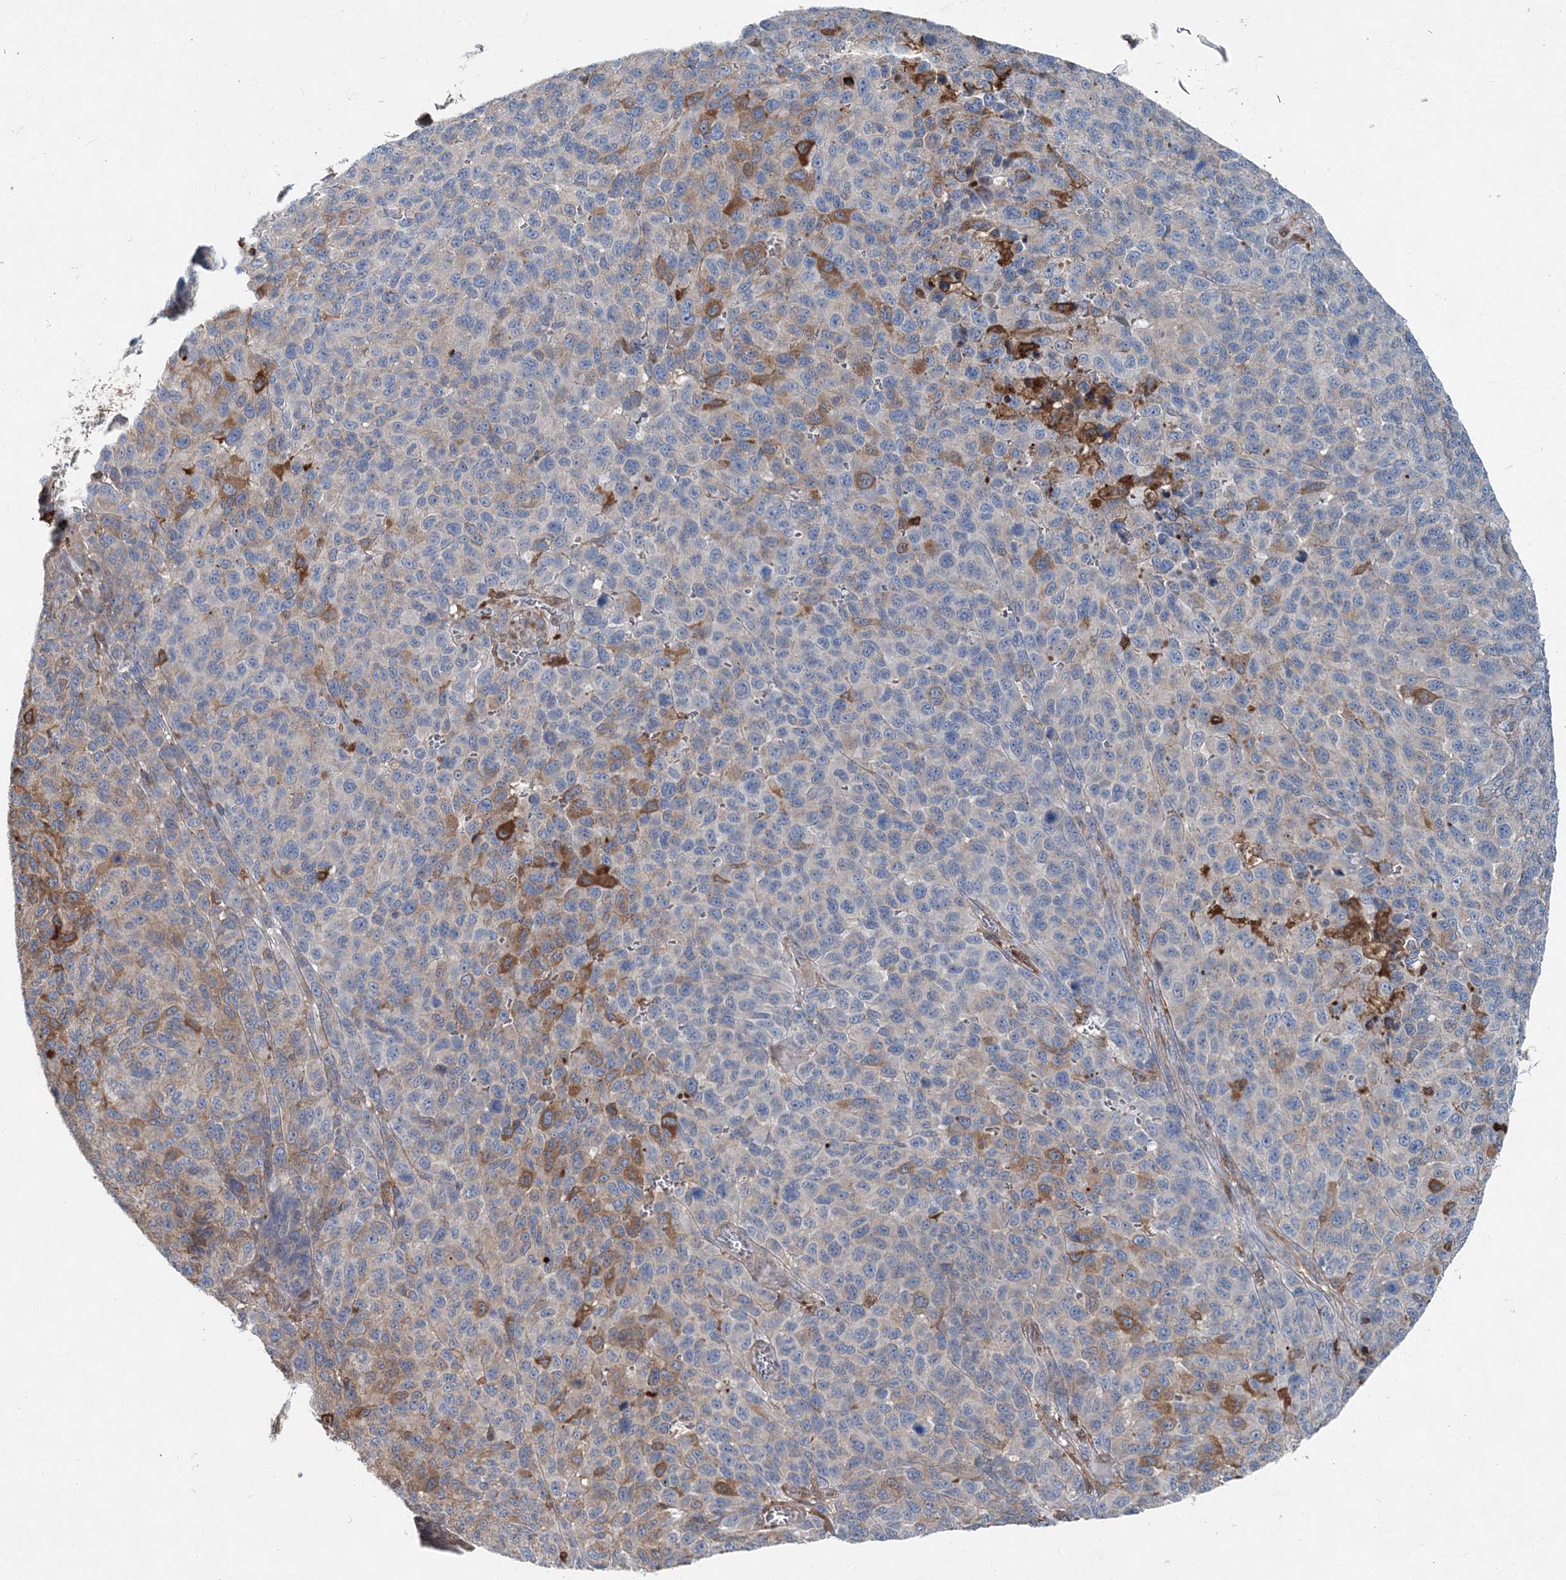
{"staining": {"intensity": "strong", "quantity": "<25%", "location": "cytoplasmic/membranous"}, "tissue": "melanoma", "cell_type": "Tumor cells", "image_type": "cancer", "snomed": [{"axis": "morphology", "description": "Malignant melanoma, NOS"}, {"axis": "topography", "description": "Skin"}], "caption": "A medium amount of strong cytoplasmic/membranous expression is appreciated in about <25% of tumor cells in malignant melanoma tissue. Using DAB (brown) and hematoxylin (blue) stains, captured at high magnification using brightfield microscopy.", "gene": "SPOPL", "patient": {"sex": "male", "age": 49}}